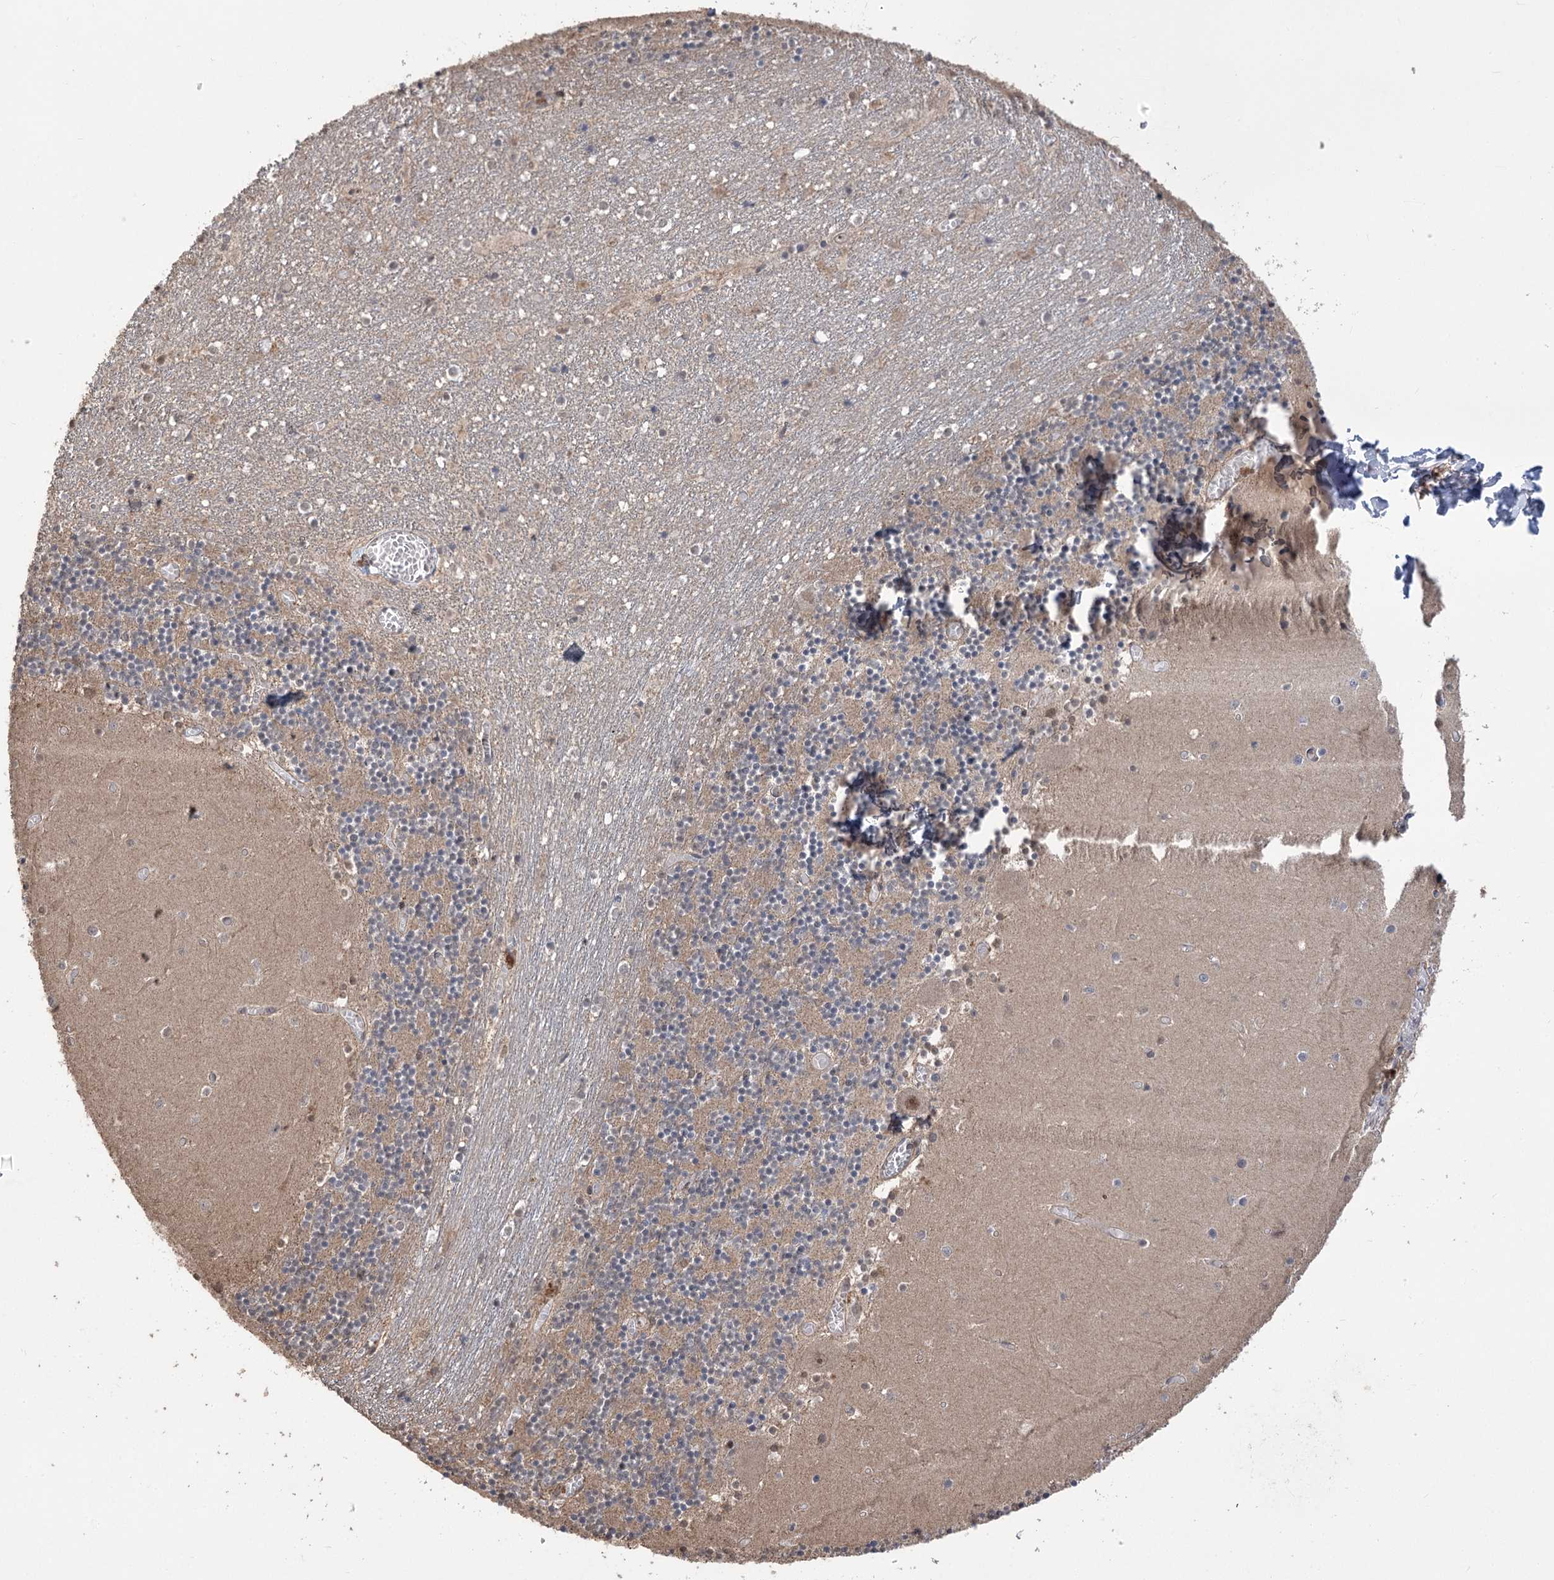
{"staining": {"intensity": "moderate", "quantity": "25%-75%", "location": "cytoplasmic/membranous"}, "tissue": "cerebellum", "cell_type": "Cells in granular layer", "image_type": "normal", "snomed": [{"axis": "morphology", "description": "Normal tissue, NOS"}, {"axis": "topography", "description": "Cerebellum"}], "caption": "Protein staining reveals moderate cytoplasmic/membranous expression in about 25%-75% of cells in granular layer in benign cerebellum. (brown staining indicates protein expression, while blue staining denotes nuclei).", "gene": "TENM2", "patient": {"sex": "female", "age": 28}}